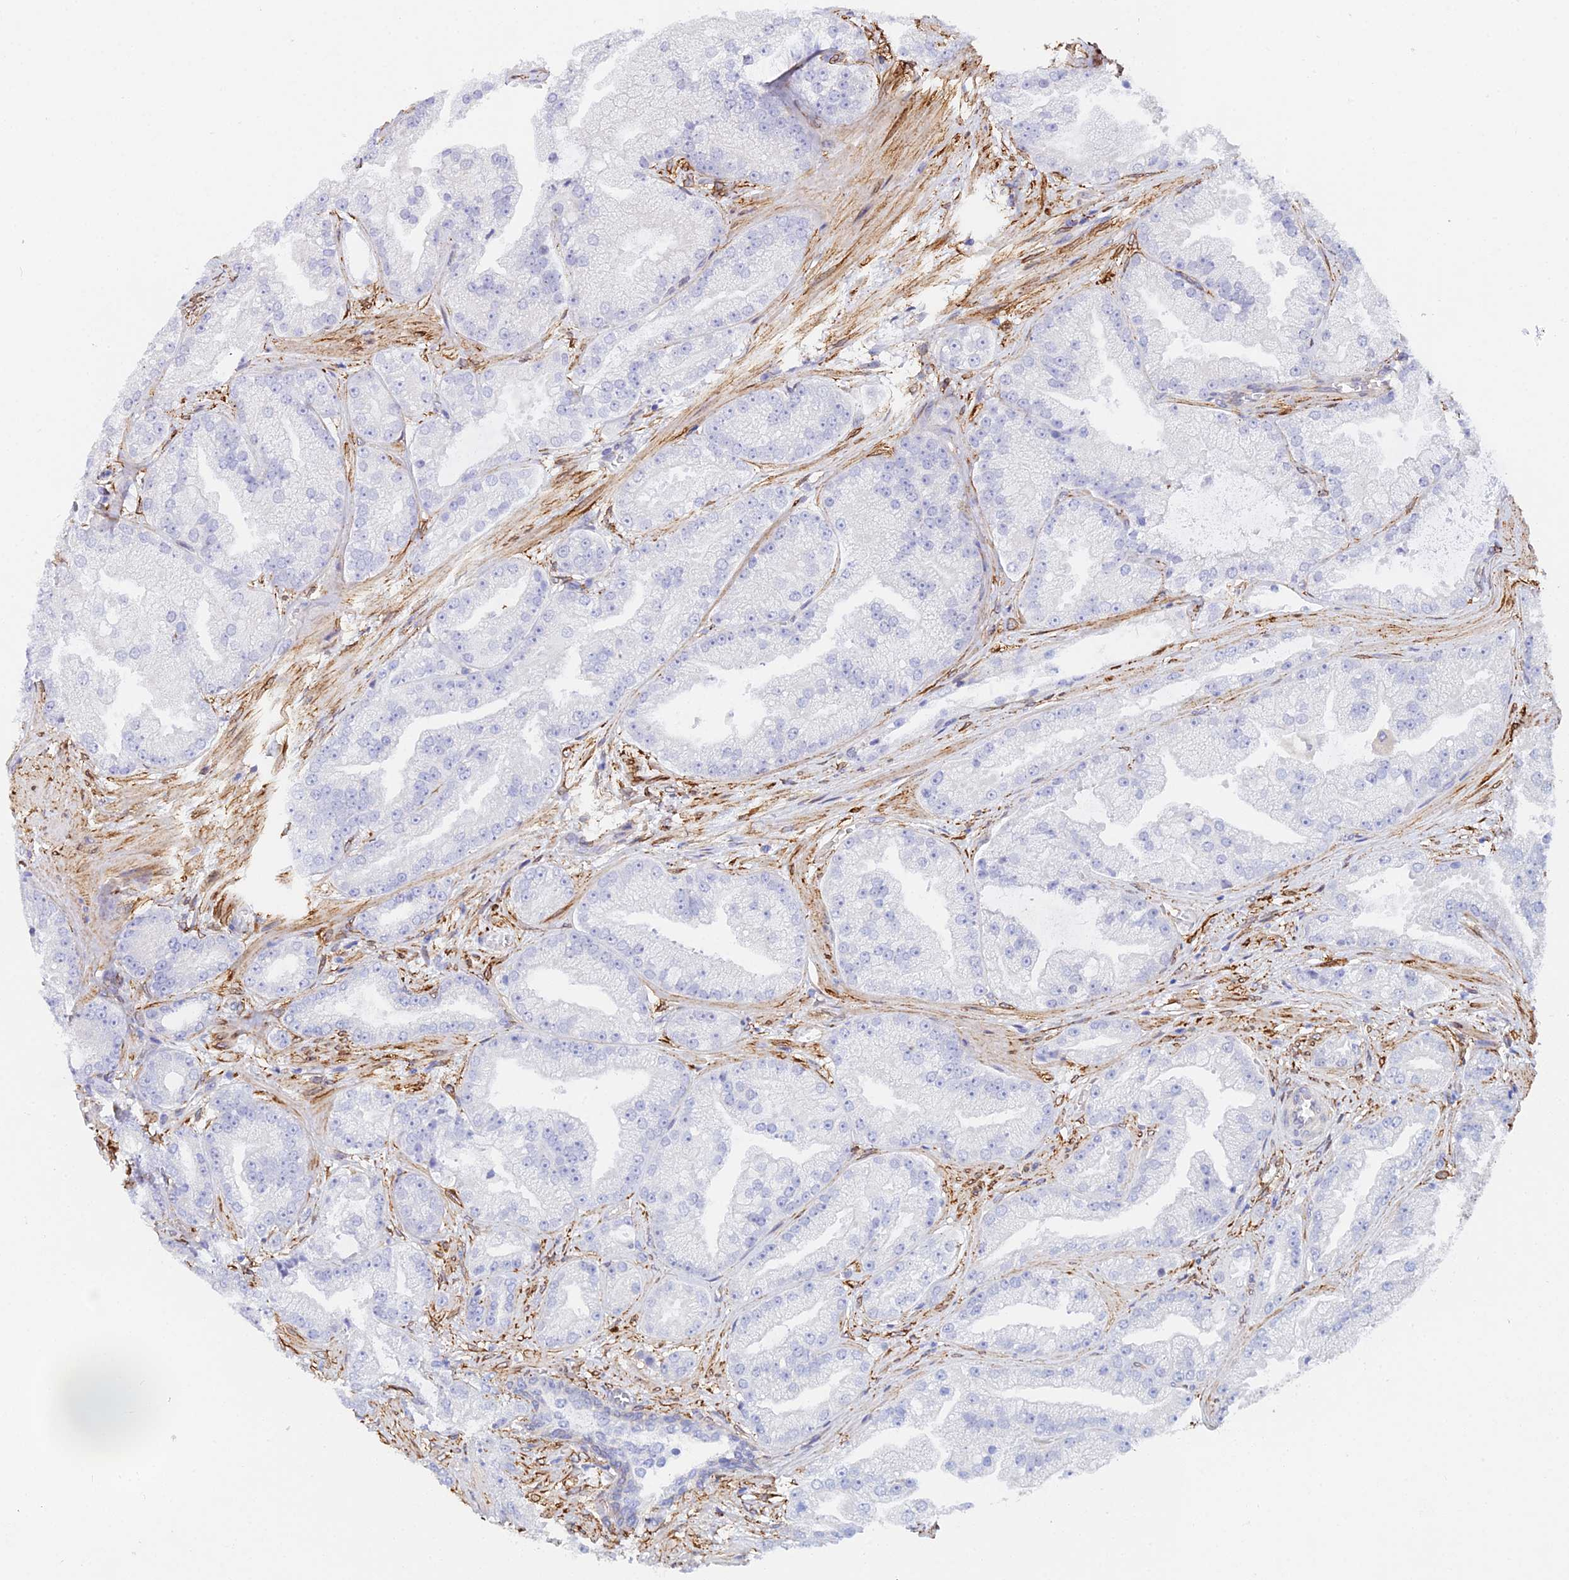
{"staining": {"intensity": "negative", "quantity": "none", "location": "none"}, "tissue": "prostate cancer", "cell_type": "Tumor cells", "image_type": "cancer", "snomed": [{"axis": "morphology", "description": "Adenocarcinoma, Low grade"}, {"axis": "topography", "description": "Prostate"}], "caption": "Prostate cancer was stained to show a protein in brown. There is no significant expression in tumor cells. (DAB immunohistochemistry with hematoxylin counter stain).", "gene": "MXRA7", "patient": {"sex": "male", "age": 57}}